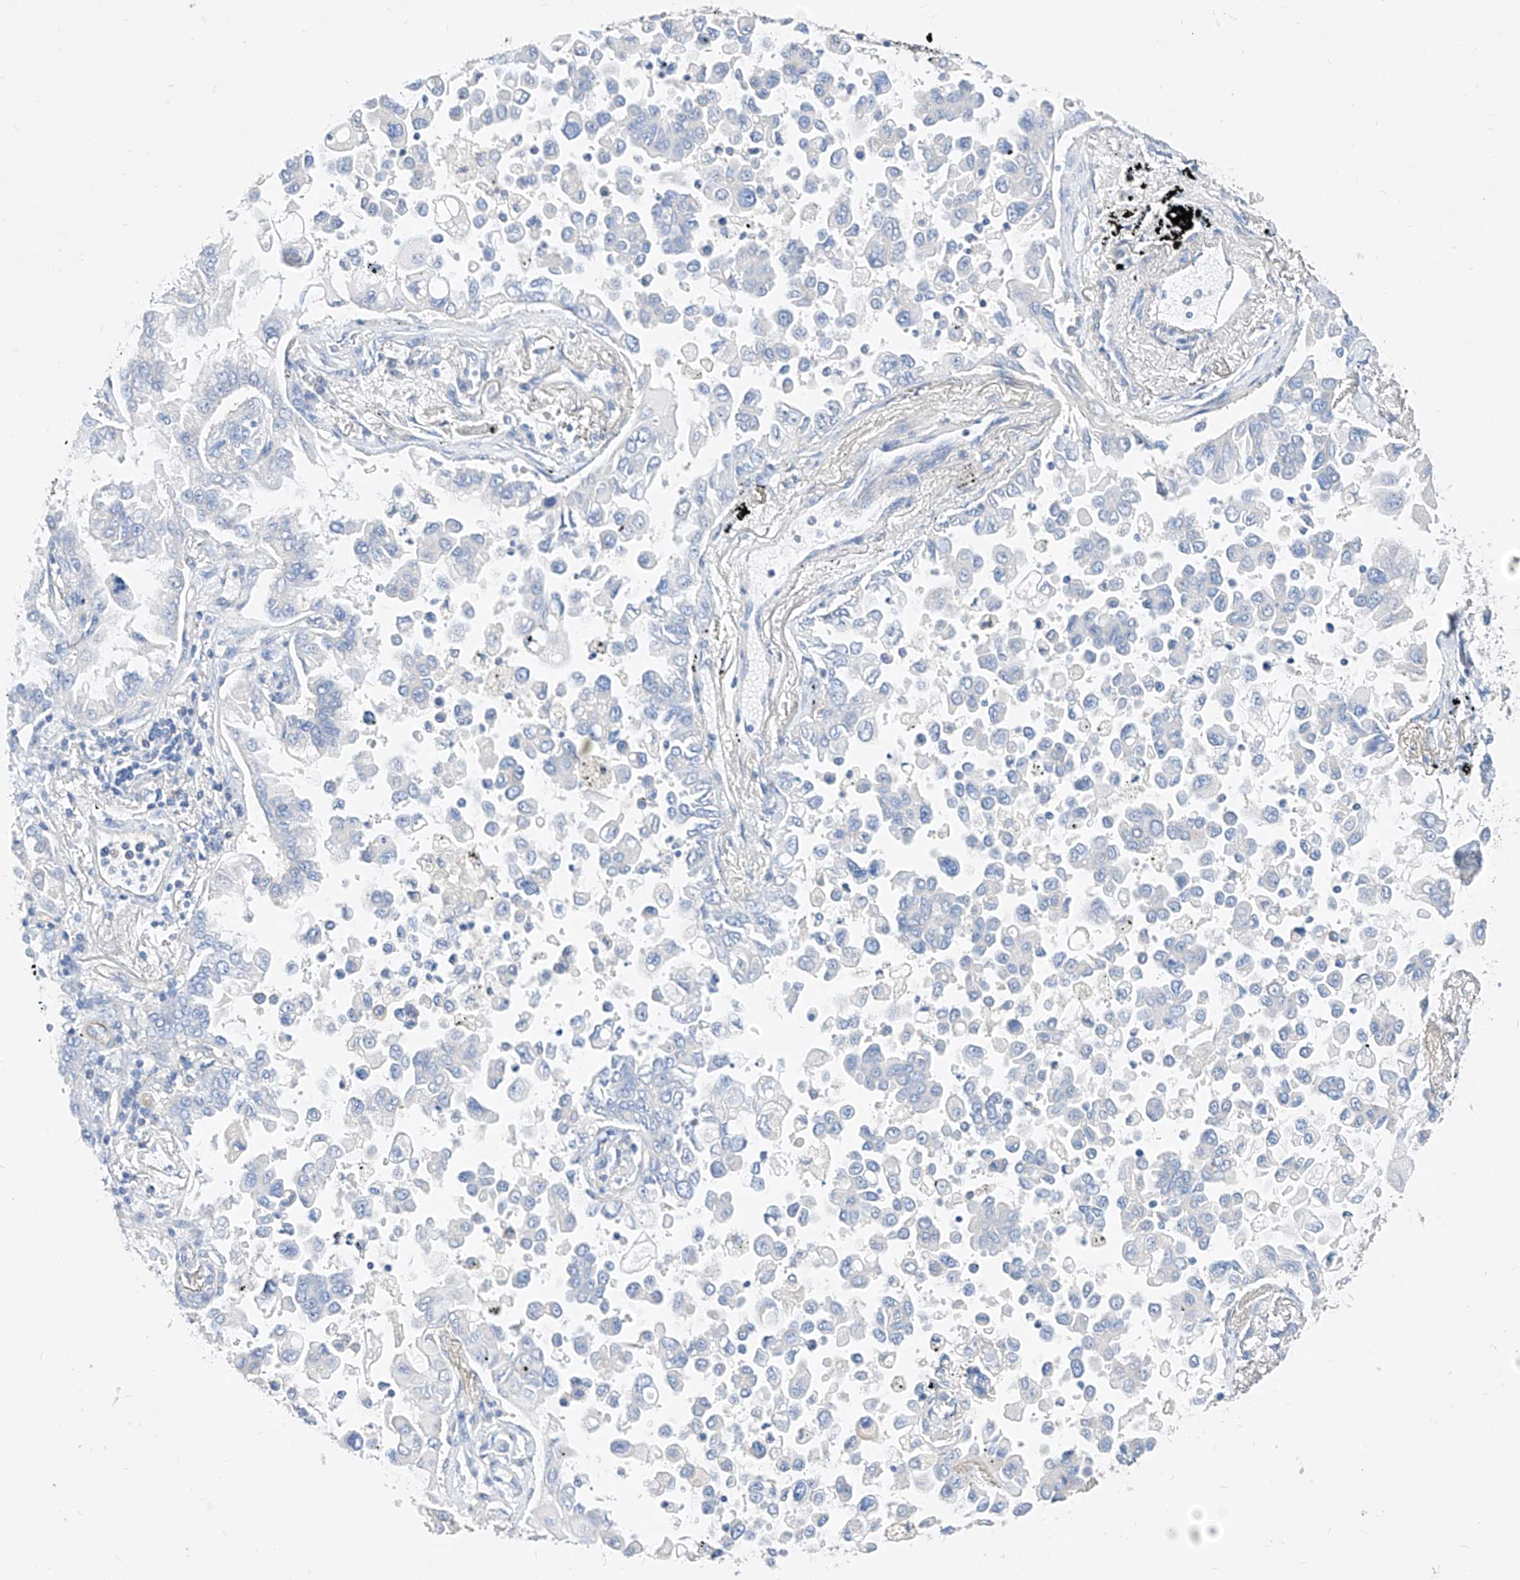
{"staining": {"intensity": "negative", "quantity": "none", "location": "none"}, "tissue": "lung cancer", "cell_type": "Tumor cells", "image_type": "cancer", "snomed": [{"axis": "morphology", "description": "Adenocarcinoma, NOS"}, {"axis": "topography", "description": "Lung"}], "caption": "Lung adenocarcinoma was stained to show a protein in brown. There is no significant expression in tumor cells.", "gene": "SCGB2A1", "patient": {"sex": "female", "age": 67}}